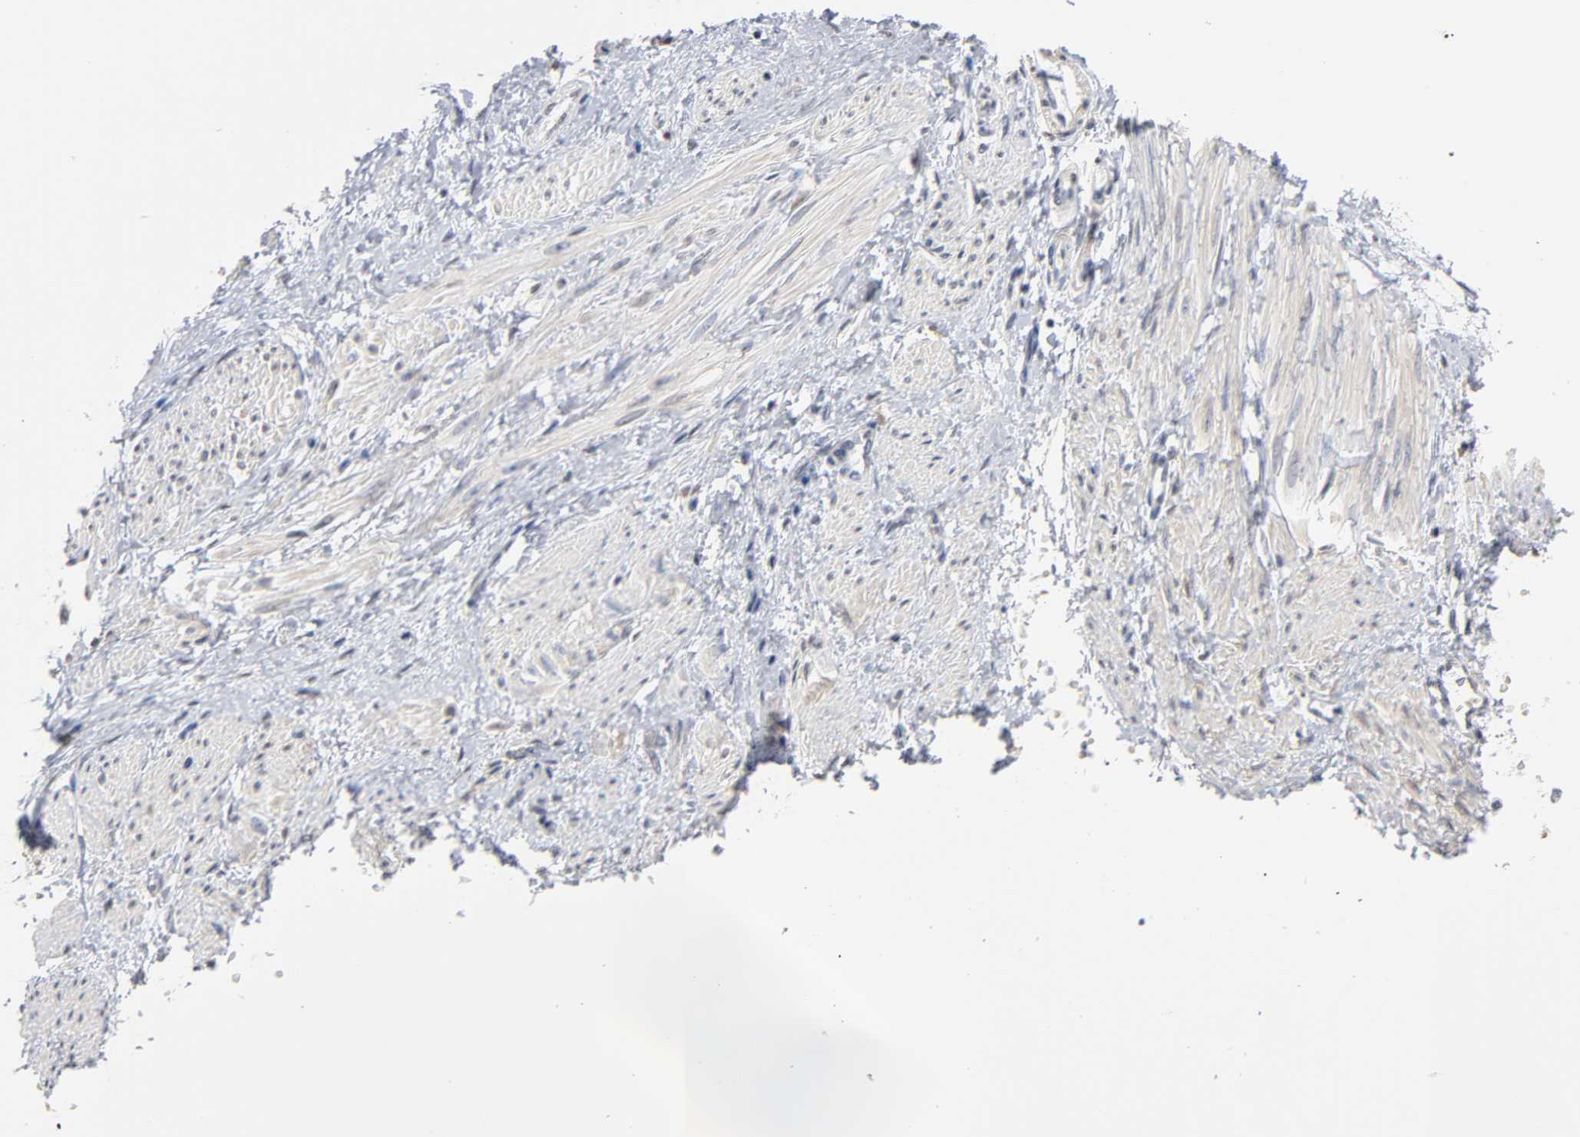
{"staining": {"intensity": "negative", "quantity": "none", "location": "none"}, "tissue": "smooth muscle", "cell_type": "Smooth muscle cells", "image_type": "normal", "snomed": [{"axis": "morphology", "description": "Normal tissue, NOS"}, {"axis": "topography", "description": "Smooth muscle"}, {"axis": "topography", "description": "Uterus"}], "caption": "Benign smooth muscle was stained to show a protein in brown. There is no significant positivity in smooth muscle cells. (DAB (3,3'-diaminobenzidine) immunohistochemistry, high magnification).", "gene": "CRABP2", "patient": {"sex": "female", "age": 39}}